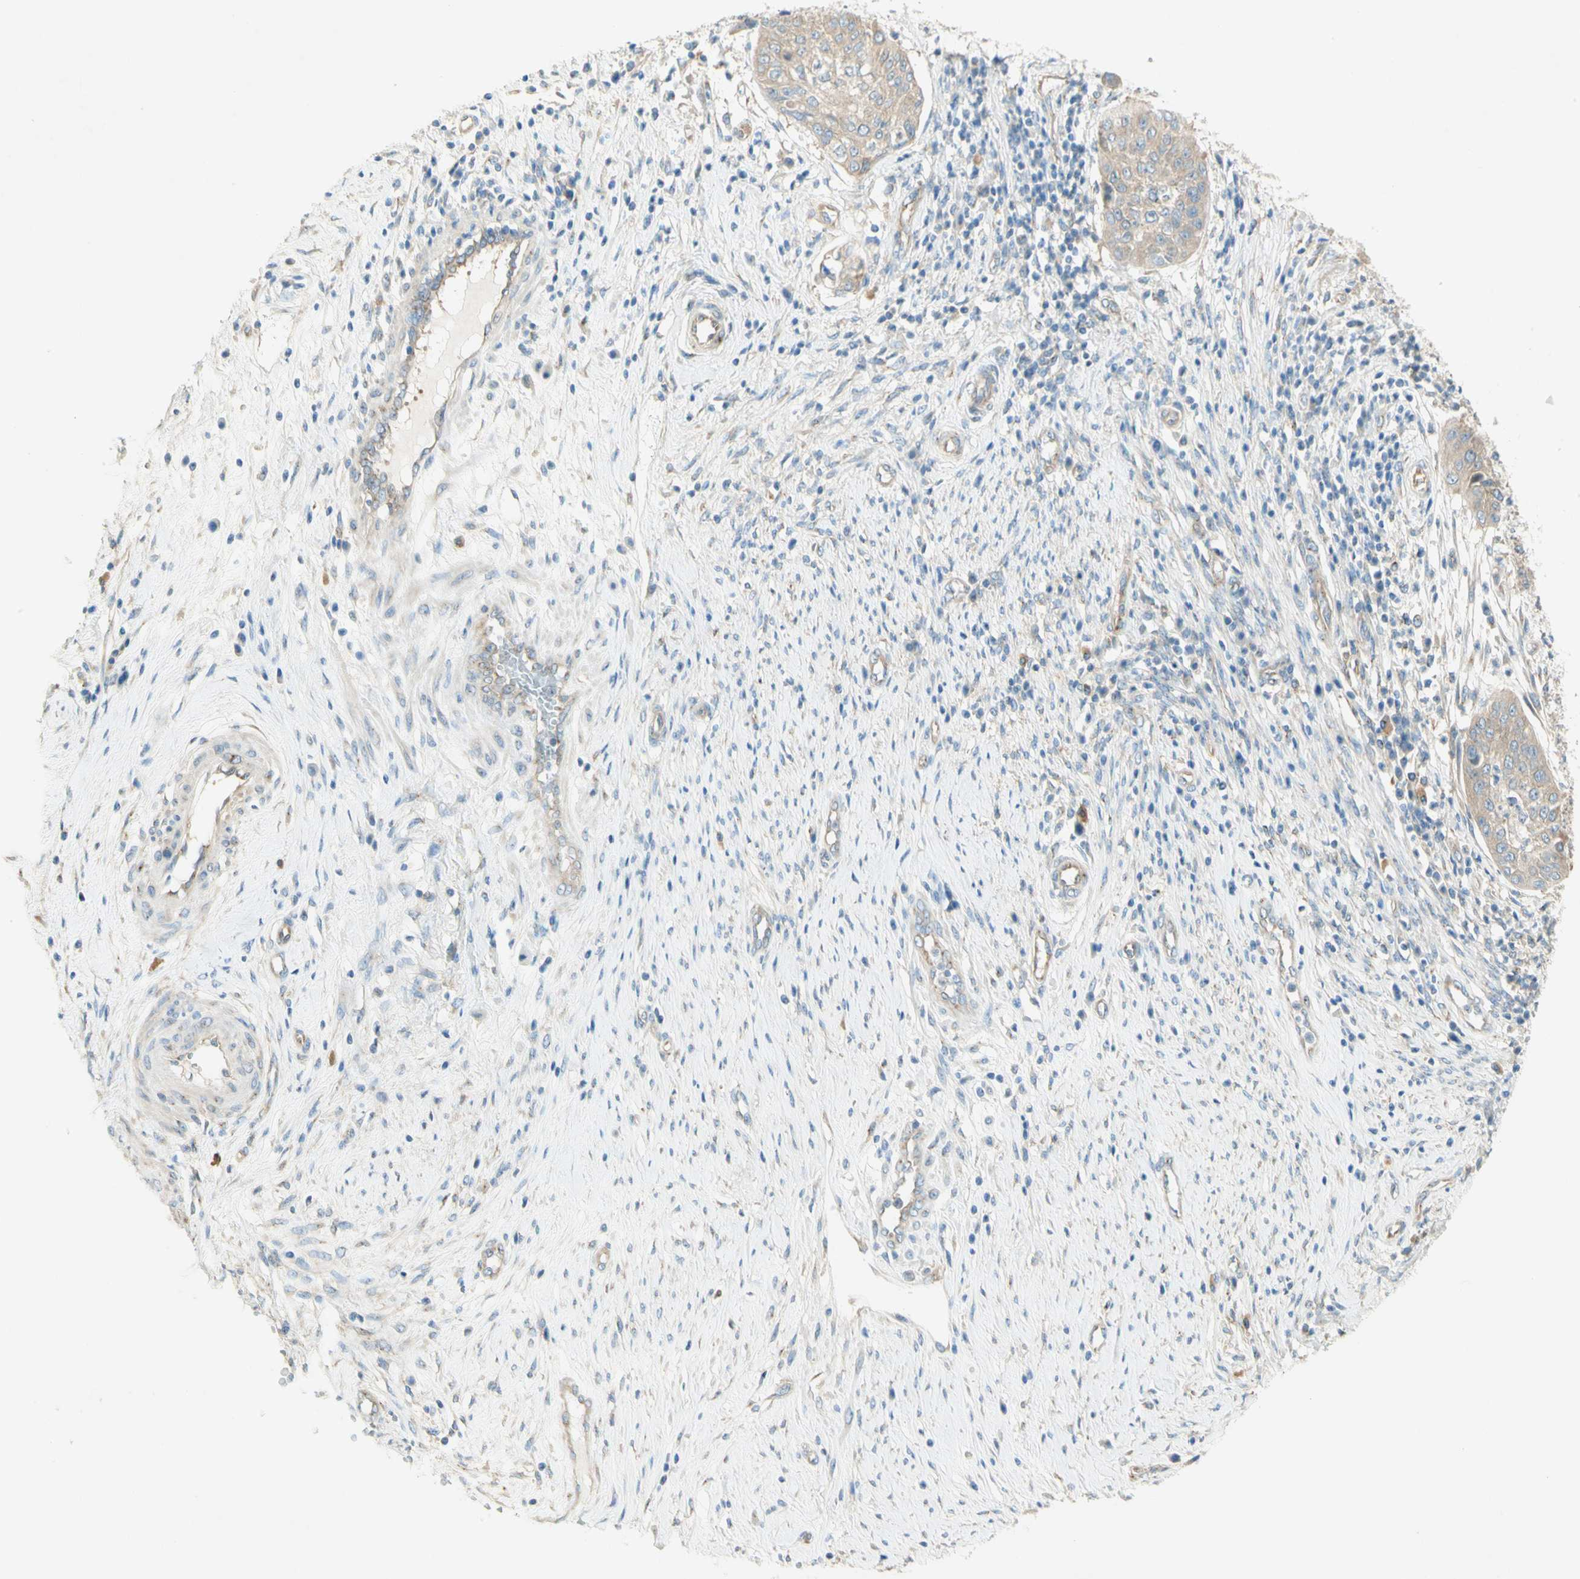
{"staining": {"intensity": "weak", "quantity": ">75%", "location": "cytoplasmic/membranous"}, "tissue": "cervical cancer", "cell_type": "Tumor cells", "image_type": "cancer", "snomed": [{"axis": "morphology", "description": "Normal tissue, NOS"}, {"axis": "morphology", "description": "Squamous cell carcinoma, NOS"}, {"axis": "topography", "description": "Cervix"}], "caption": "Immunohistochemistry staining of cervical squamous cell carcinoma, which displays low levels of weak cytoplasmic/membranous expression in approximately >75% of tumor cells indicating weak cytoplasmic/membranous protein positivity. The staining was performed using DAB (3,3'-diaminobenzidine) (brown) for protein detection and nuclei were counterstained in hematoxylin (blue).", "gene": "DYNC1H1", "patient": {"sex": "female", "age": 39}}